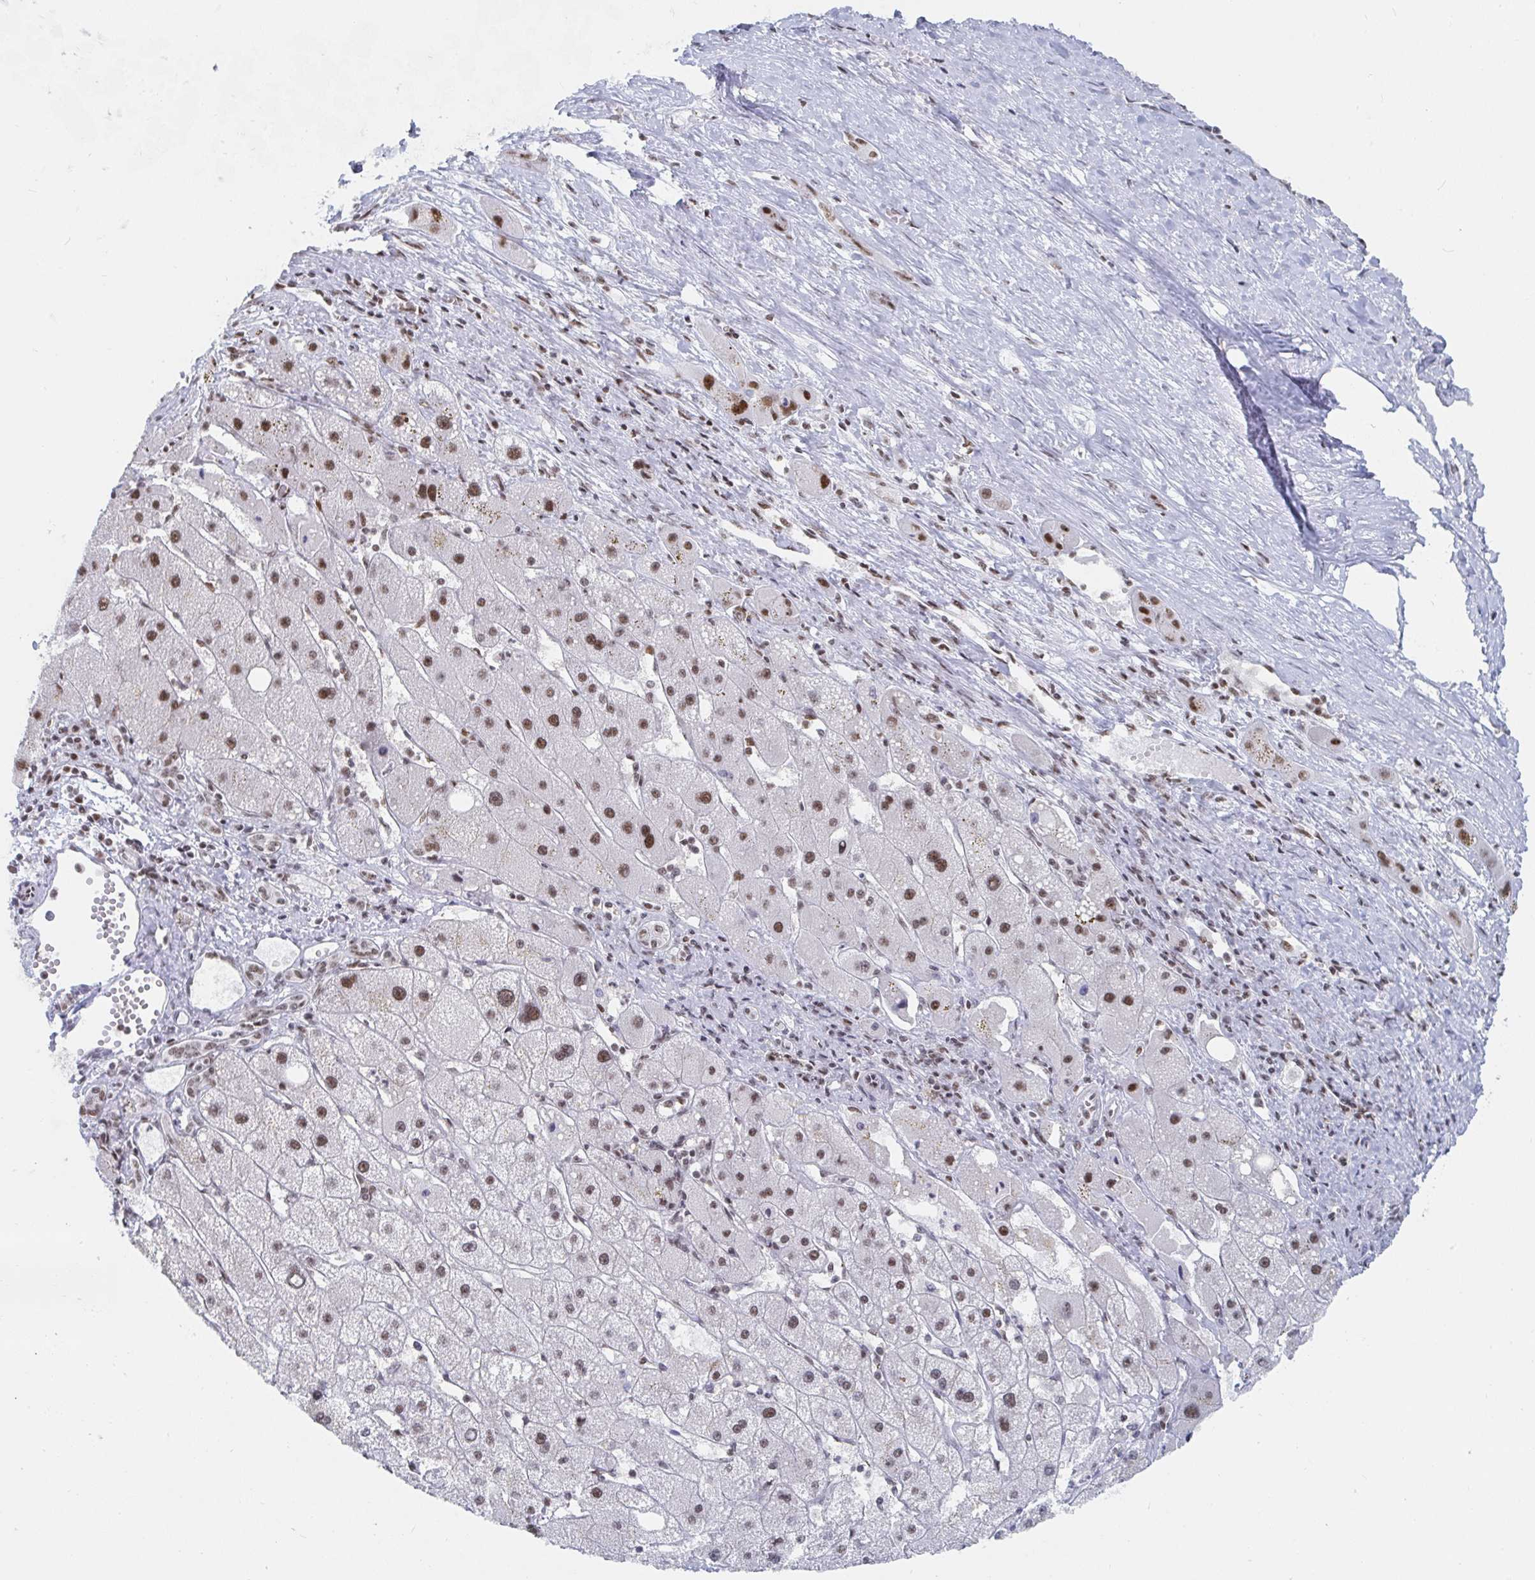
{"staining": {"intensity": "moderate", "quantity": ">75%", "location": "nuclear"}, "tissue": "liver cancer", "cell_type": "Tumor cells", "image_type": "cancer", "snomed": [{"axis": "morphology", "description": "Carcinoma, Hepatocellular, NOS"}, {"axis": "topography", "description": "Liver"}], "caption": "An image of human liver hepatocellular carcinoma stained for a protein demonstrates moderate nuclear brown staining in tumor cells.", "gene": "EWSR1", "patient": {"sex": "female", "age": 82}}